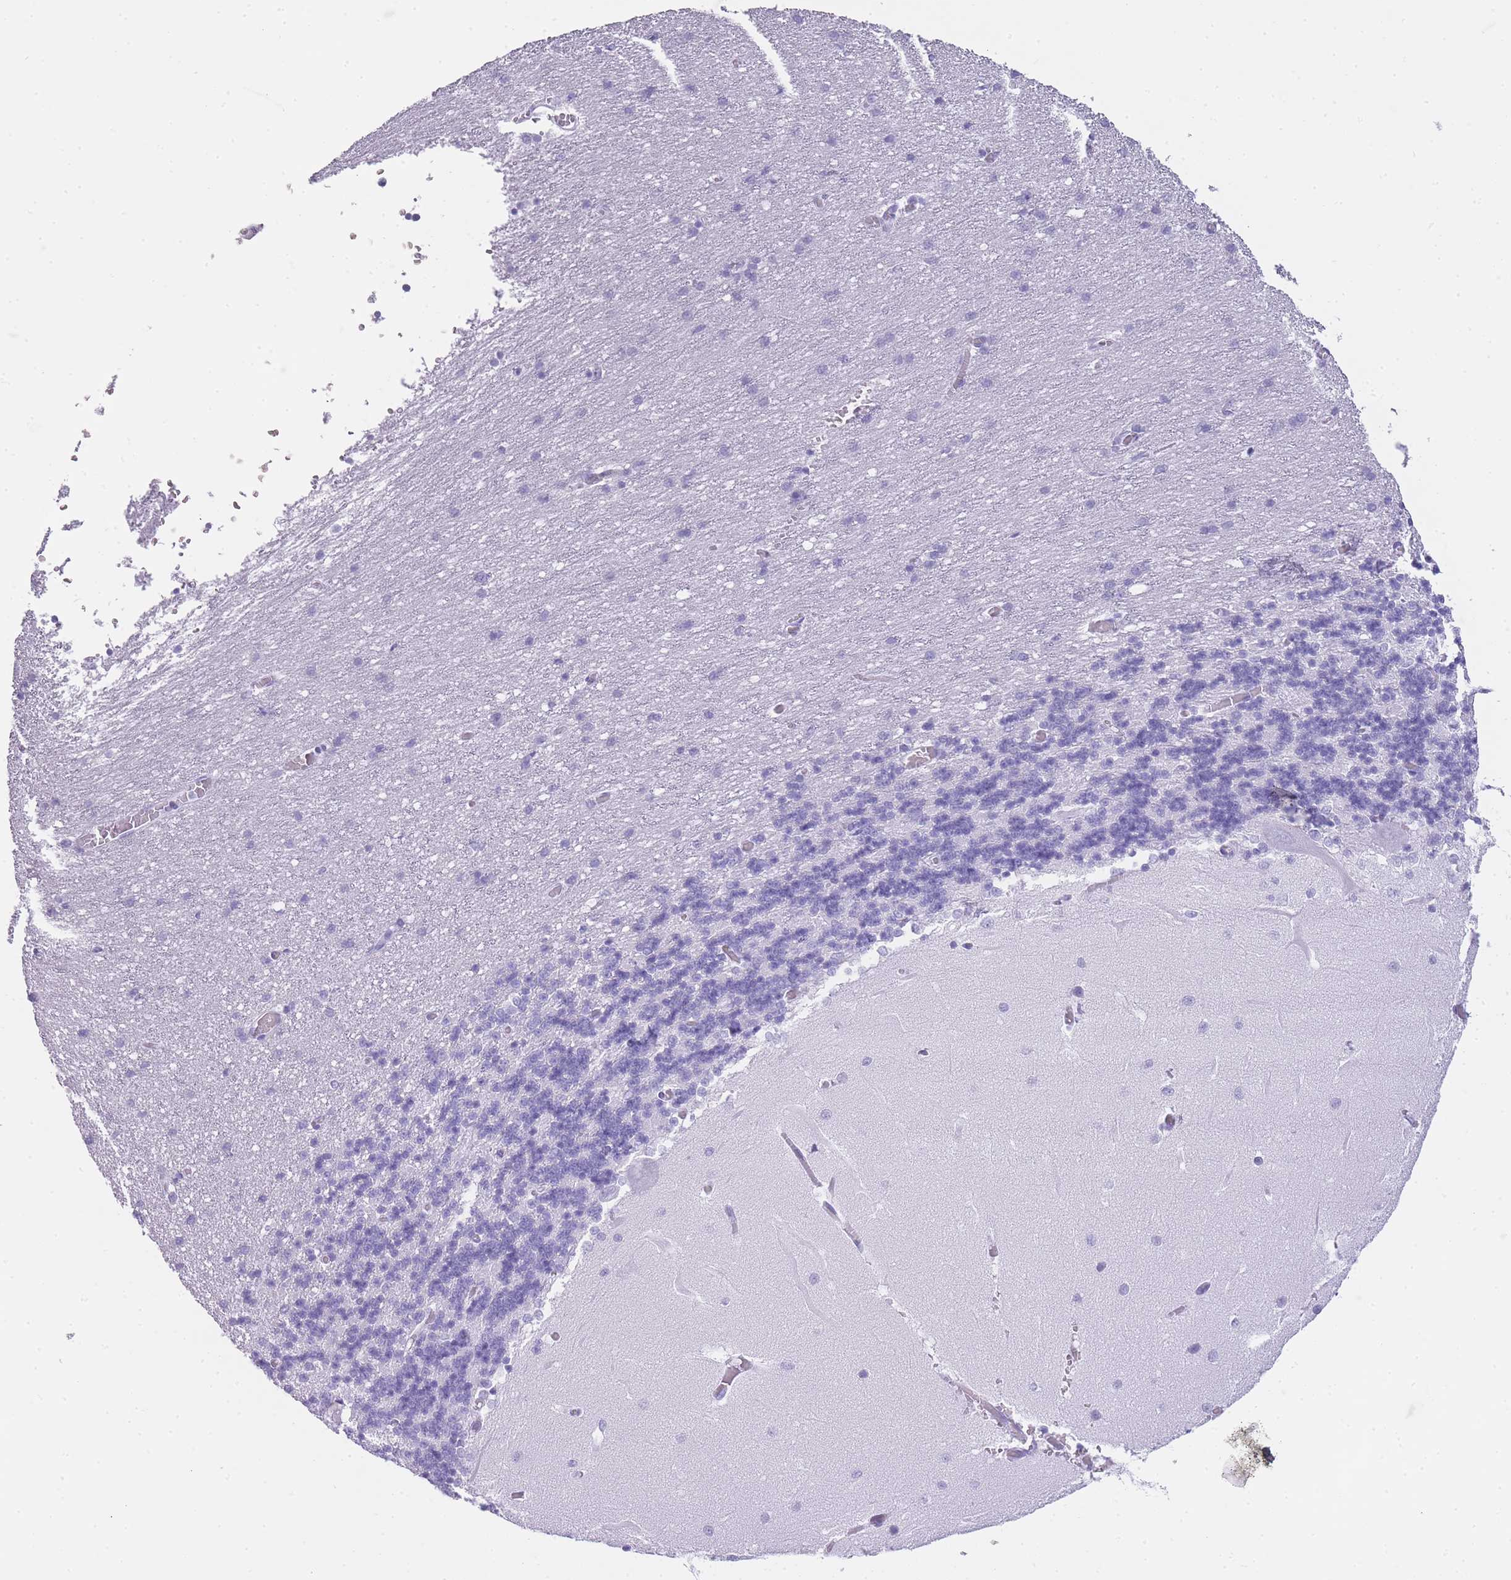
{"staining": {"intensity": "negative", "quantity": "none", "location": "none"}, "tissue": "cerebellum", "cell_type": "Cells in granular layer", "image_type": "normal", "snomed": [{"axis": "morphology", "description": "Normal tissue, NOS"}, {"axis": "topography", "description": "Cerebellum"}], "caption": "This is a histopathology image of immunohistochemistry (IHC) staining of benign cerebellum, which shows no staining in cells in granular layer.", "gene": "INS", "patient": {"sex": "male", "age": 37}}